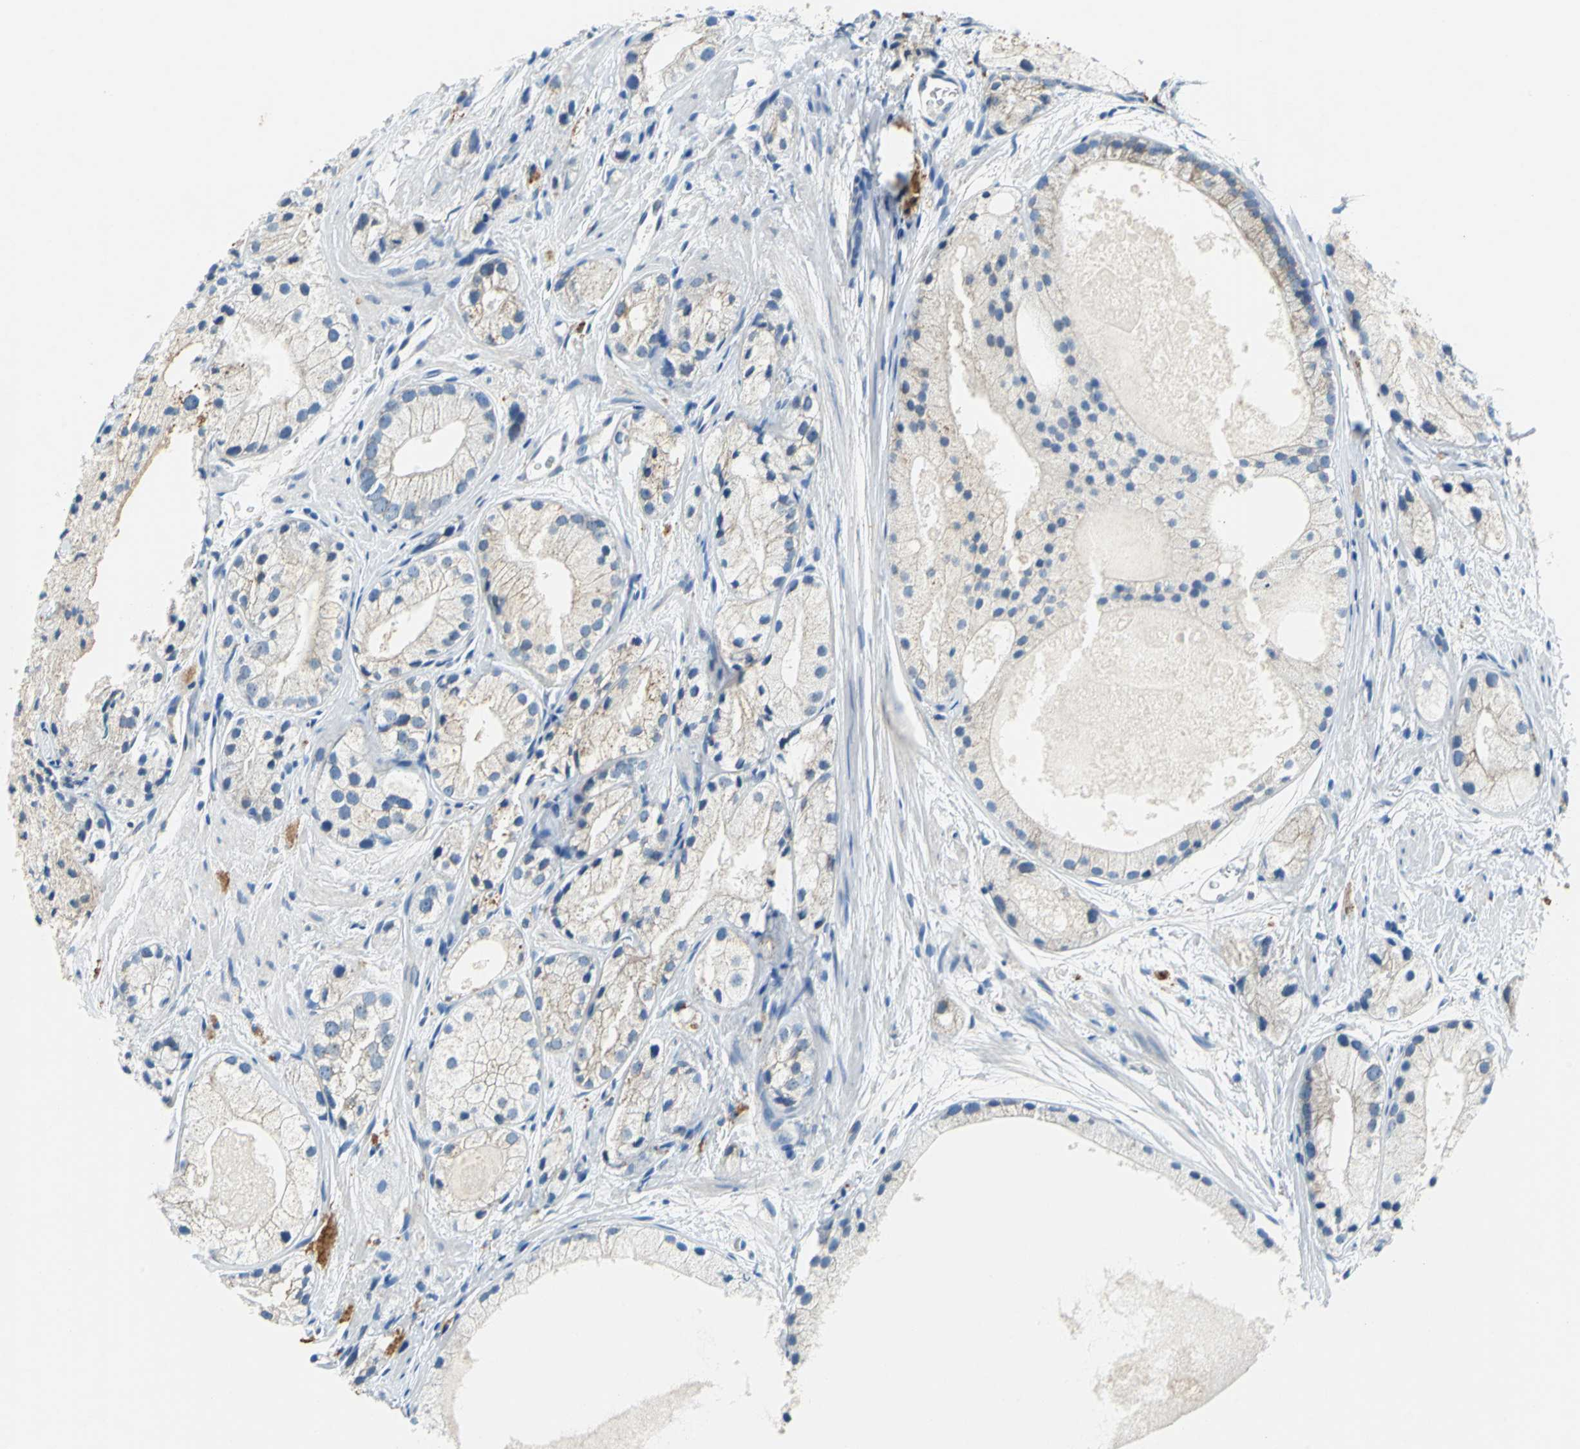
{"staining": {"intensity": "weak", "quantity": "25%-75%", "location": "cytoplasmic/membranous"}, "tissue": "prostate cancer", "cell_type": "Tumor cells", "image_type": "cancer", "snomed": [{"axis": "morphology", "description": "Adenocarcinoma, Low grade"}, {"axis": "topography", "description": "Prostate"}], "caption": "The image exhibits staining of prostate low-grade adenocarcinoma, revealing weak cytoplasmic/membranous protein expression (brown color) within tumor cells.", "gene": "TEX264", "patient": {"sex": "male", "age": 69}}